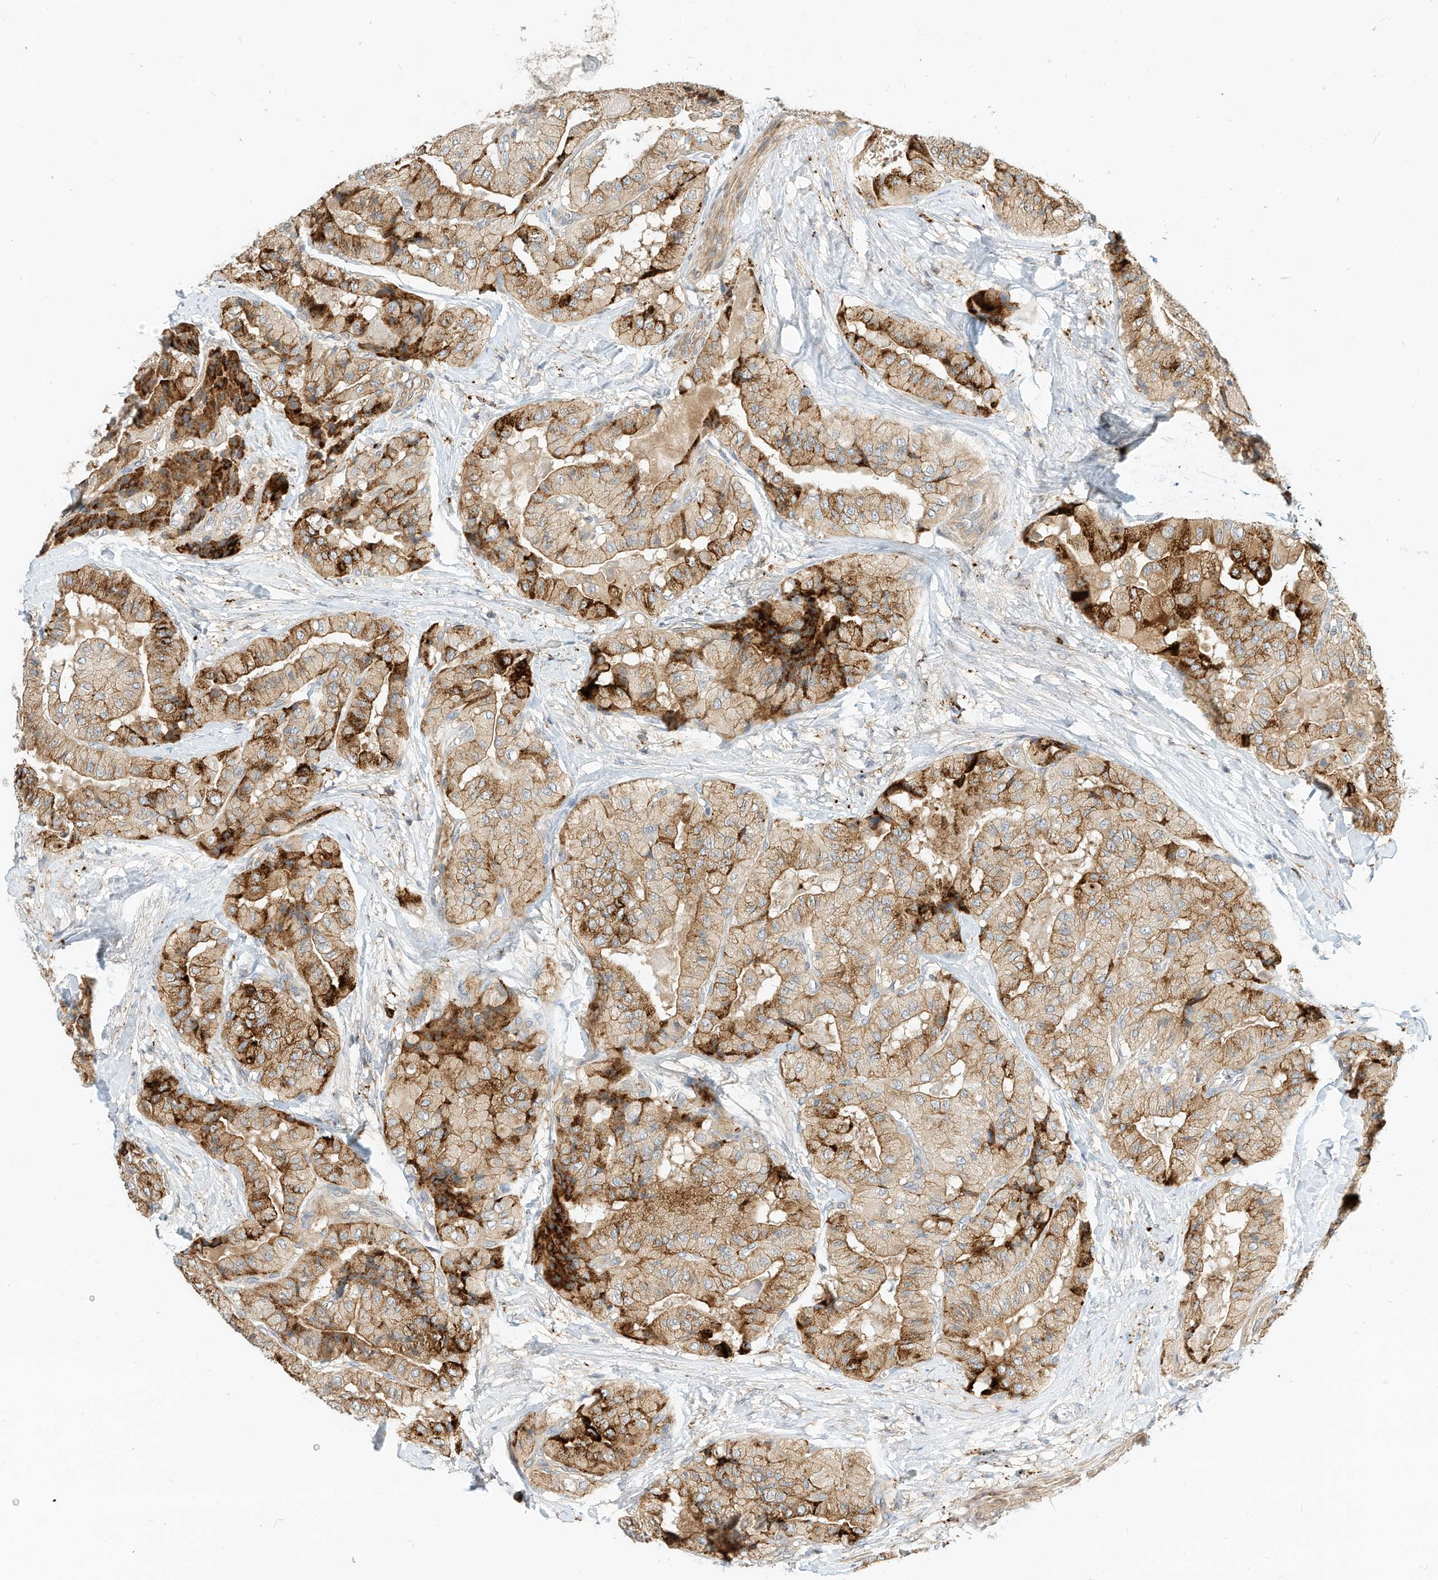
{"staining": {"intensity": "strong", "quantity": "25%-75%", "location": "cytoplasmic/membranous"}, "tissue": "thyroid cancer", "cell_type": "Tumor cells", "image_type": "cancer", "snomed": [{"axis": "morphology", "description": "Papillary adenocarcinoma, NOS"}, {"axis": "topography", "description": "Thyroid gland"}], "caption": "The immunohistochemical stain labels strong cytoplasmic/membranous staining in tumor cells of thyroid cancer tissue.", "gene": "OFD1", "patient": {"sex": "female", "age": 59}}